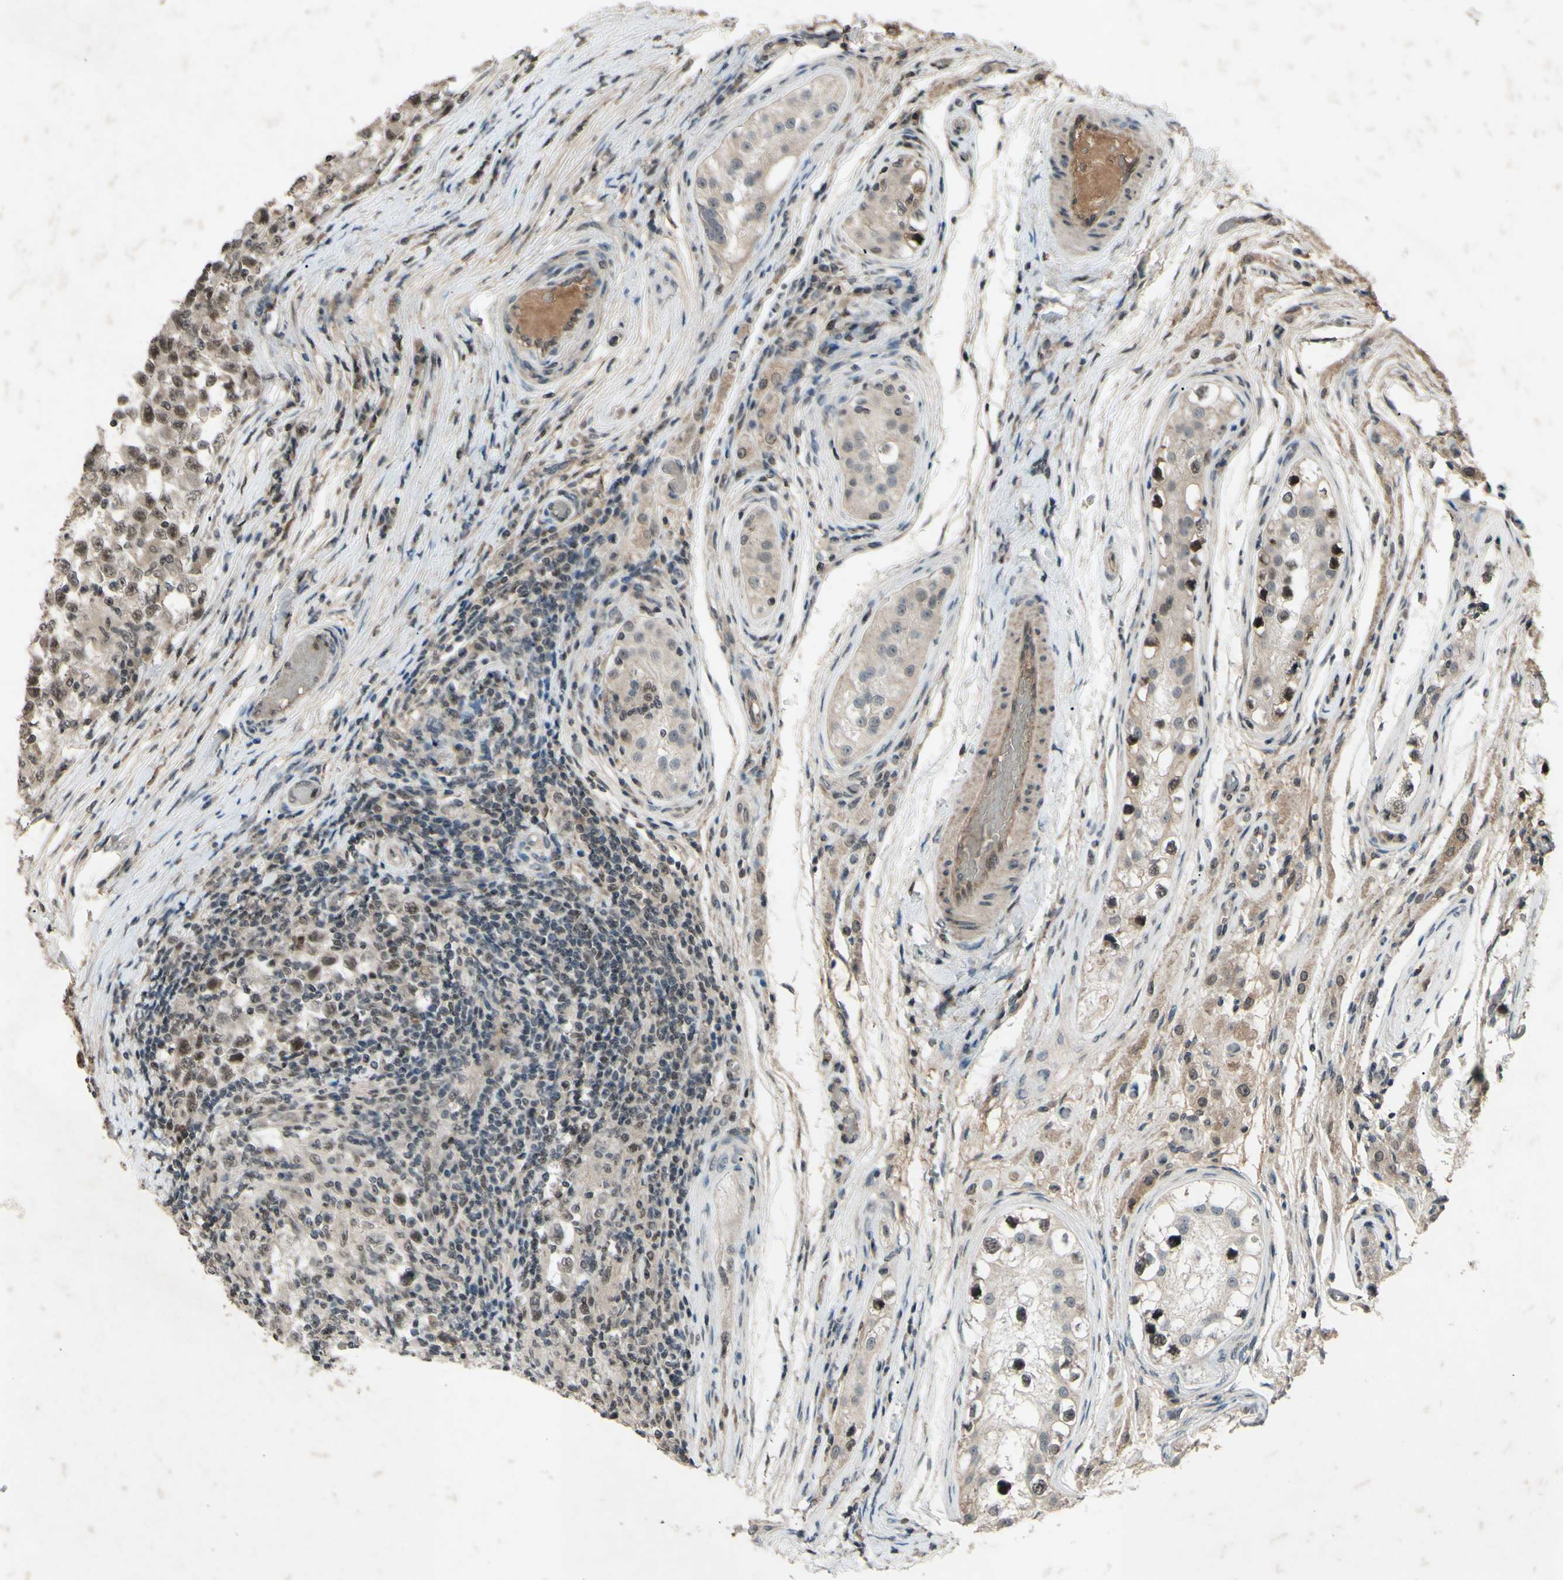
{"staining": {"intensity": "moderate", "quantity": ">75%", "location": "nuclear"}, "tissue": "testis cancer", "cell_type": "Tumor cells", "image_type": "cancer", "snomed": [{"axis": "morphology", "description": "Carcinoma, Embryonal, NOS"}, {"axis": "topography", "description": "Testis"}], "caption": "Protein expression analysis of embryonal carcinoma (testis) reveals moderate nuclear staining in about >75% of tumor cells.", "gene": "SNW1", "patient": {"sex": "male", "age": 21}}